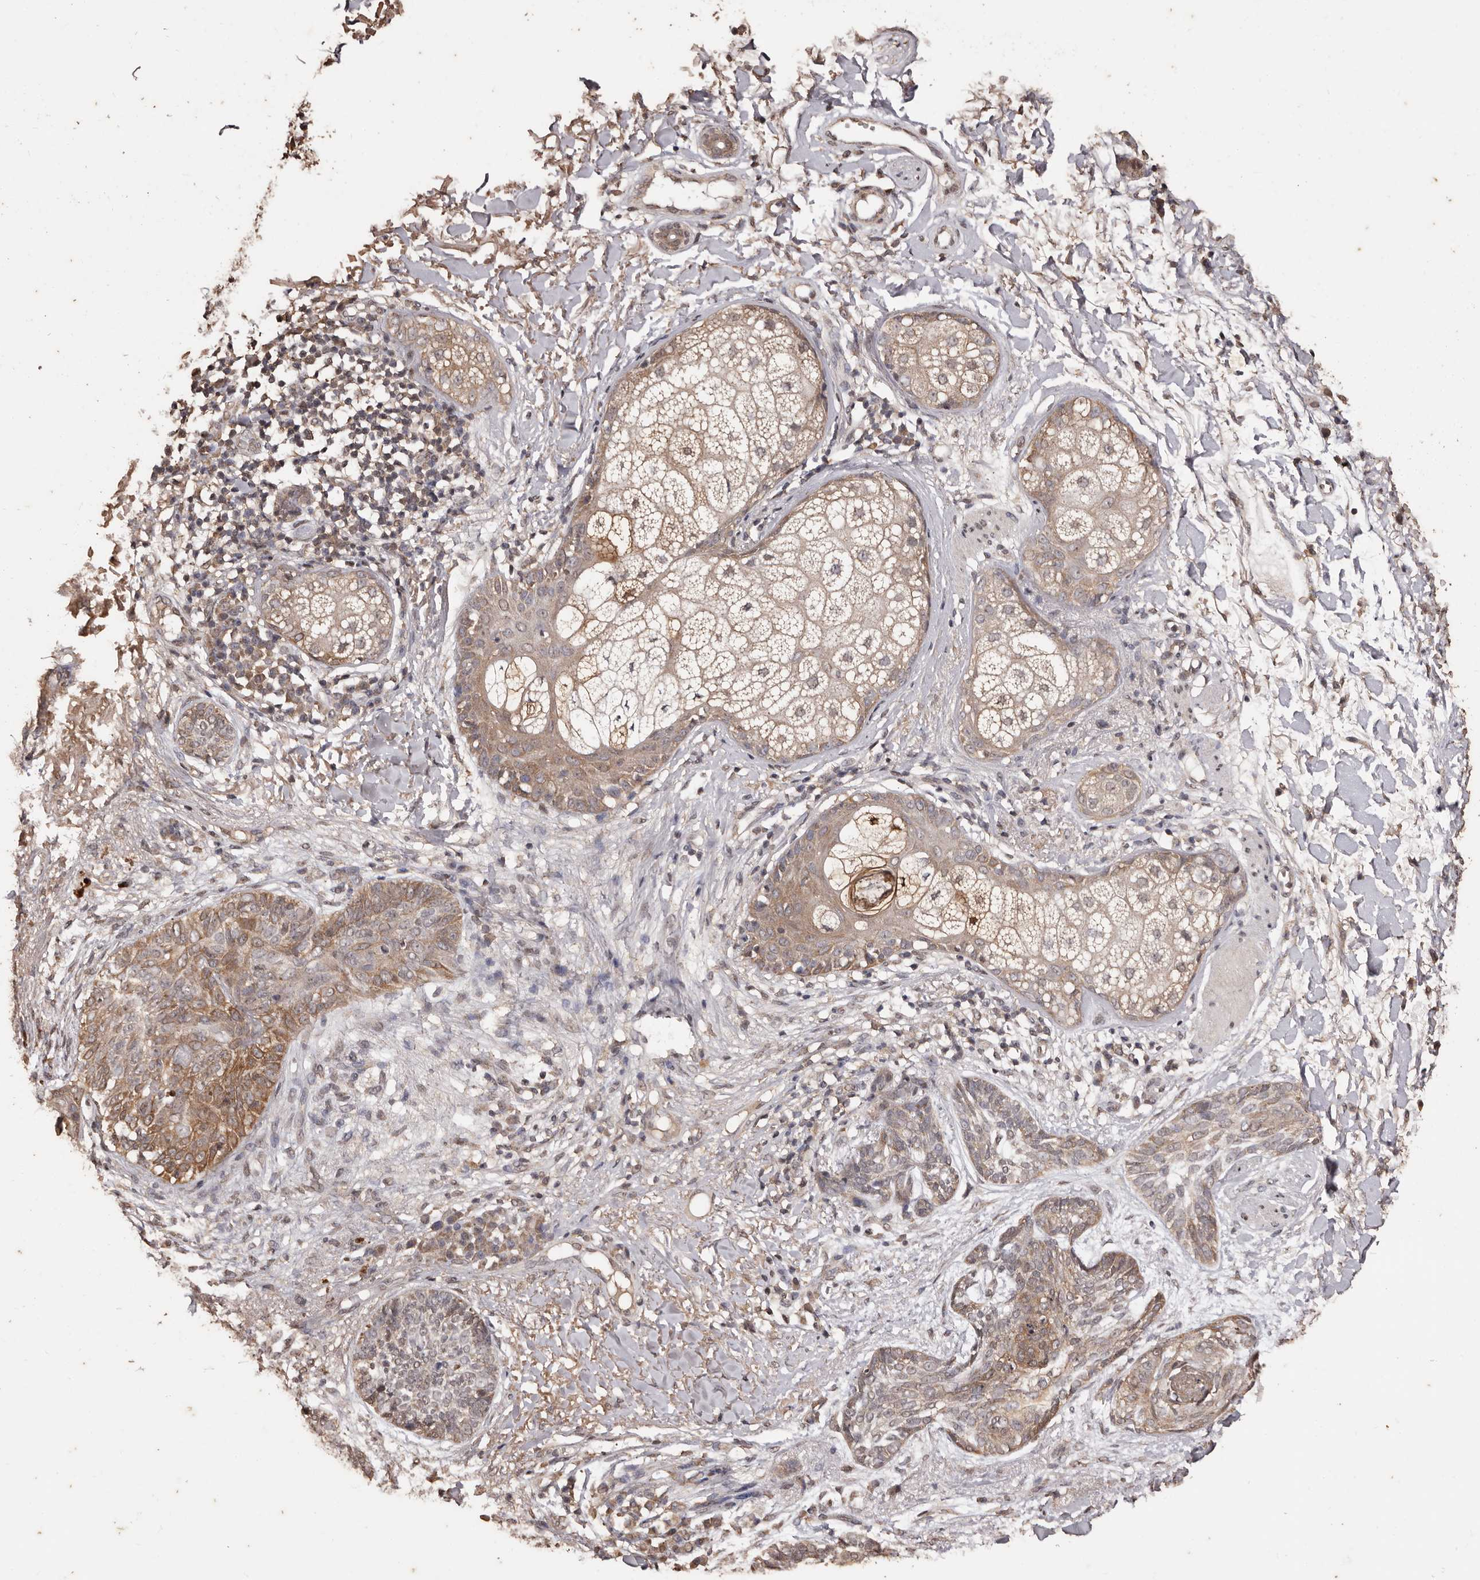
{"staining": {"intensity": "moderate", "quantity": "<25%", "location": "cytoplasmic/membranous"}, "tissue": "skin cancer", "cell_type": "Tumor cells", "image_type": "cancer", "snomed": [{"axis": "morphology", "description": "Basal cell carcinoma"}, {"axis": "topography", "description": "Skin"}], "caption": "Human skin basal cell carcinoma stained with a brown dye demonstrates moderate cytoplasmic/membranous positive staining in approximately <25% of tumor cells.", "gene": "NAV1", "patient": {"sex": "male", "age": 85}}